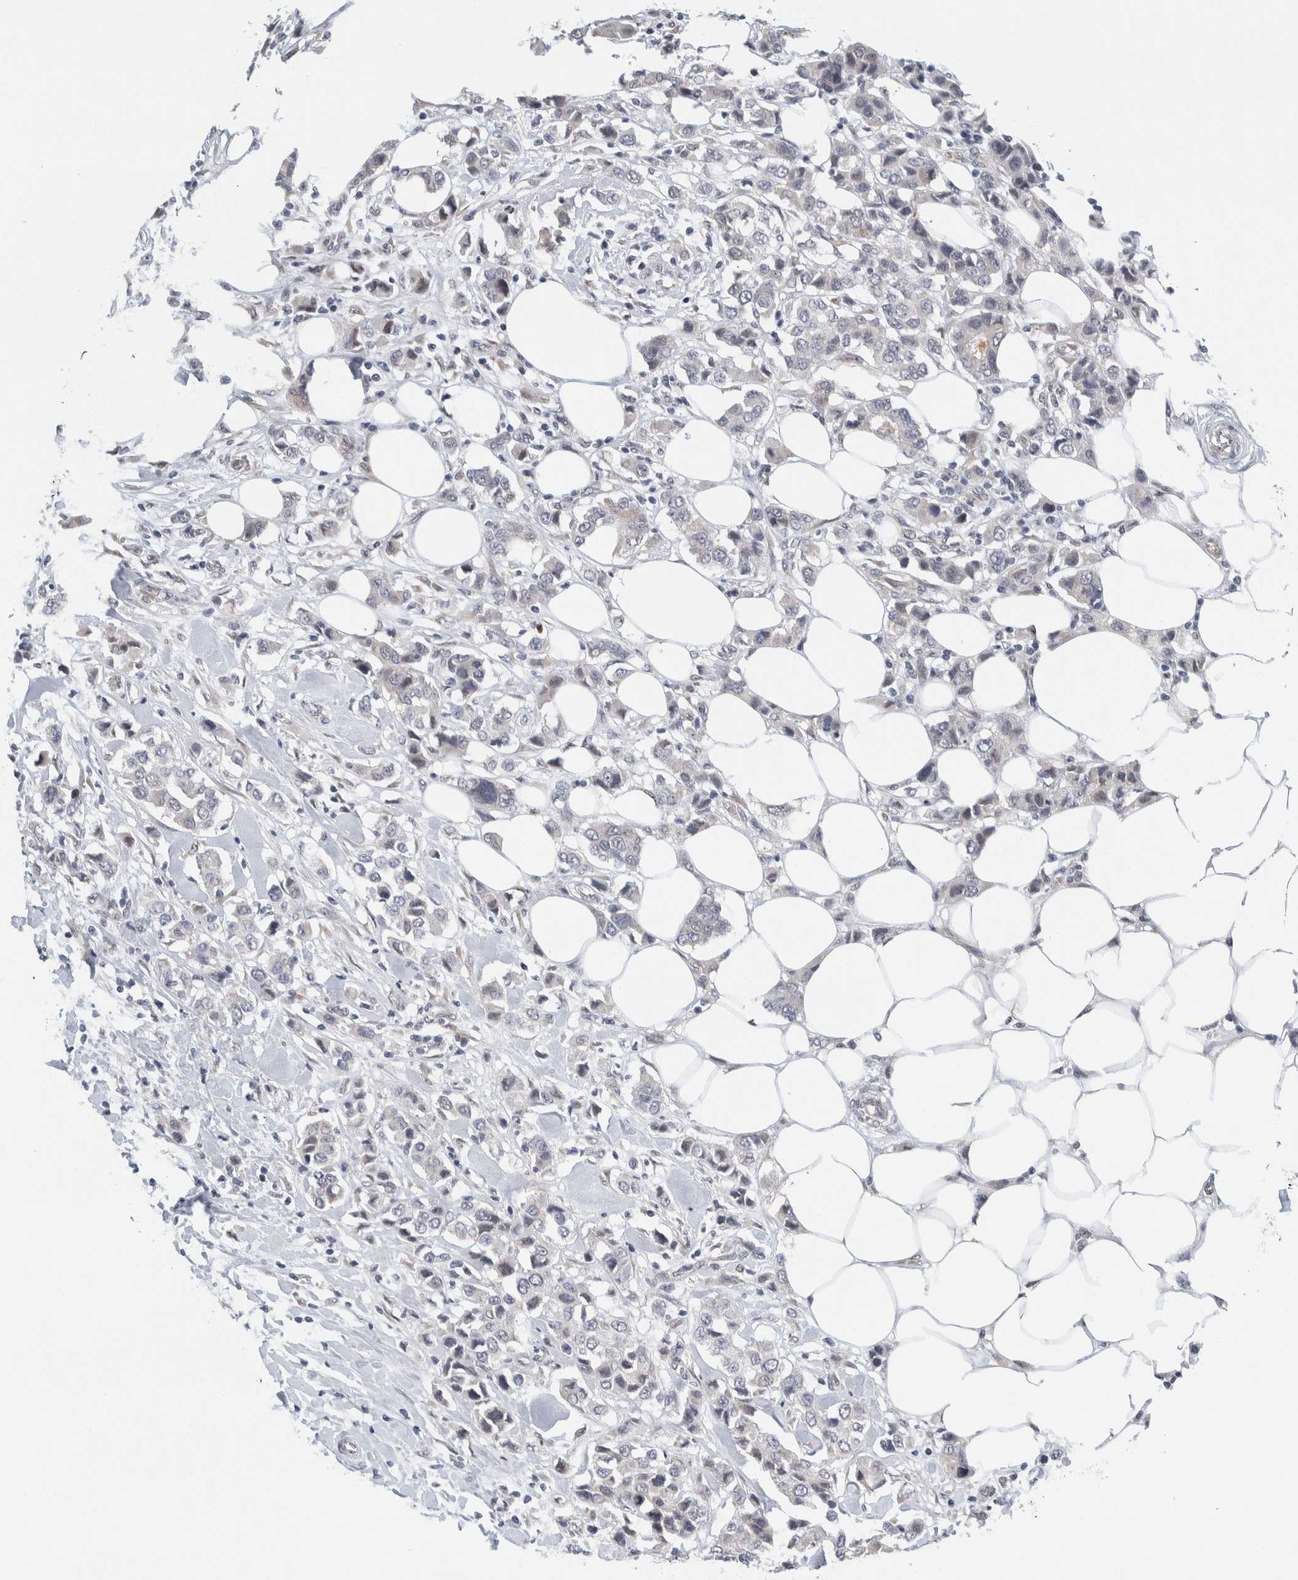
{"staining": {"intensity": "weak", "quantity": "<25%", "location": "cytoplasmic/membranous"}, "tissue": "breast cancer", "cell_type": "Tumor cells", "image_type": "cancer", "snomed": [{"axis": "morphology", "description": "Normal tissue, NOS"}, {"axis": "morphology", "description": "Duct carcinoma"}, {"axis": "topography", "description": "Breast"}], "caption": "Infiltrating ductal carcinoma (breast) was stained to show a protein in brown. There is no significant staining in tumor cells.", "gene": "NEUROD1", "patient": {"sex": "female", "age": 50}}